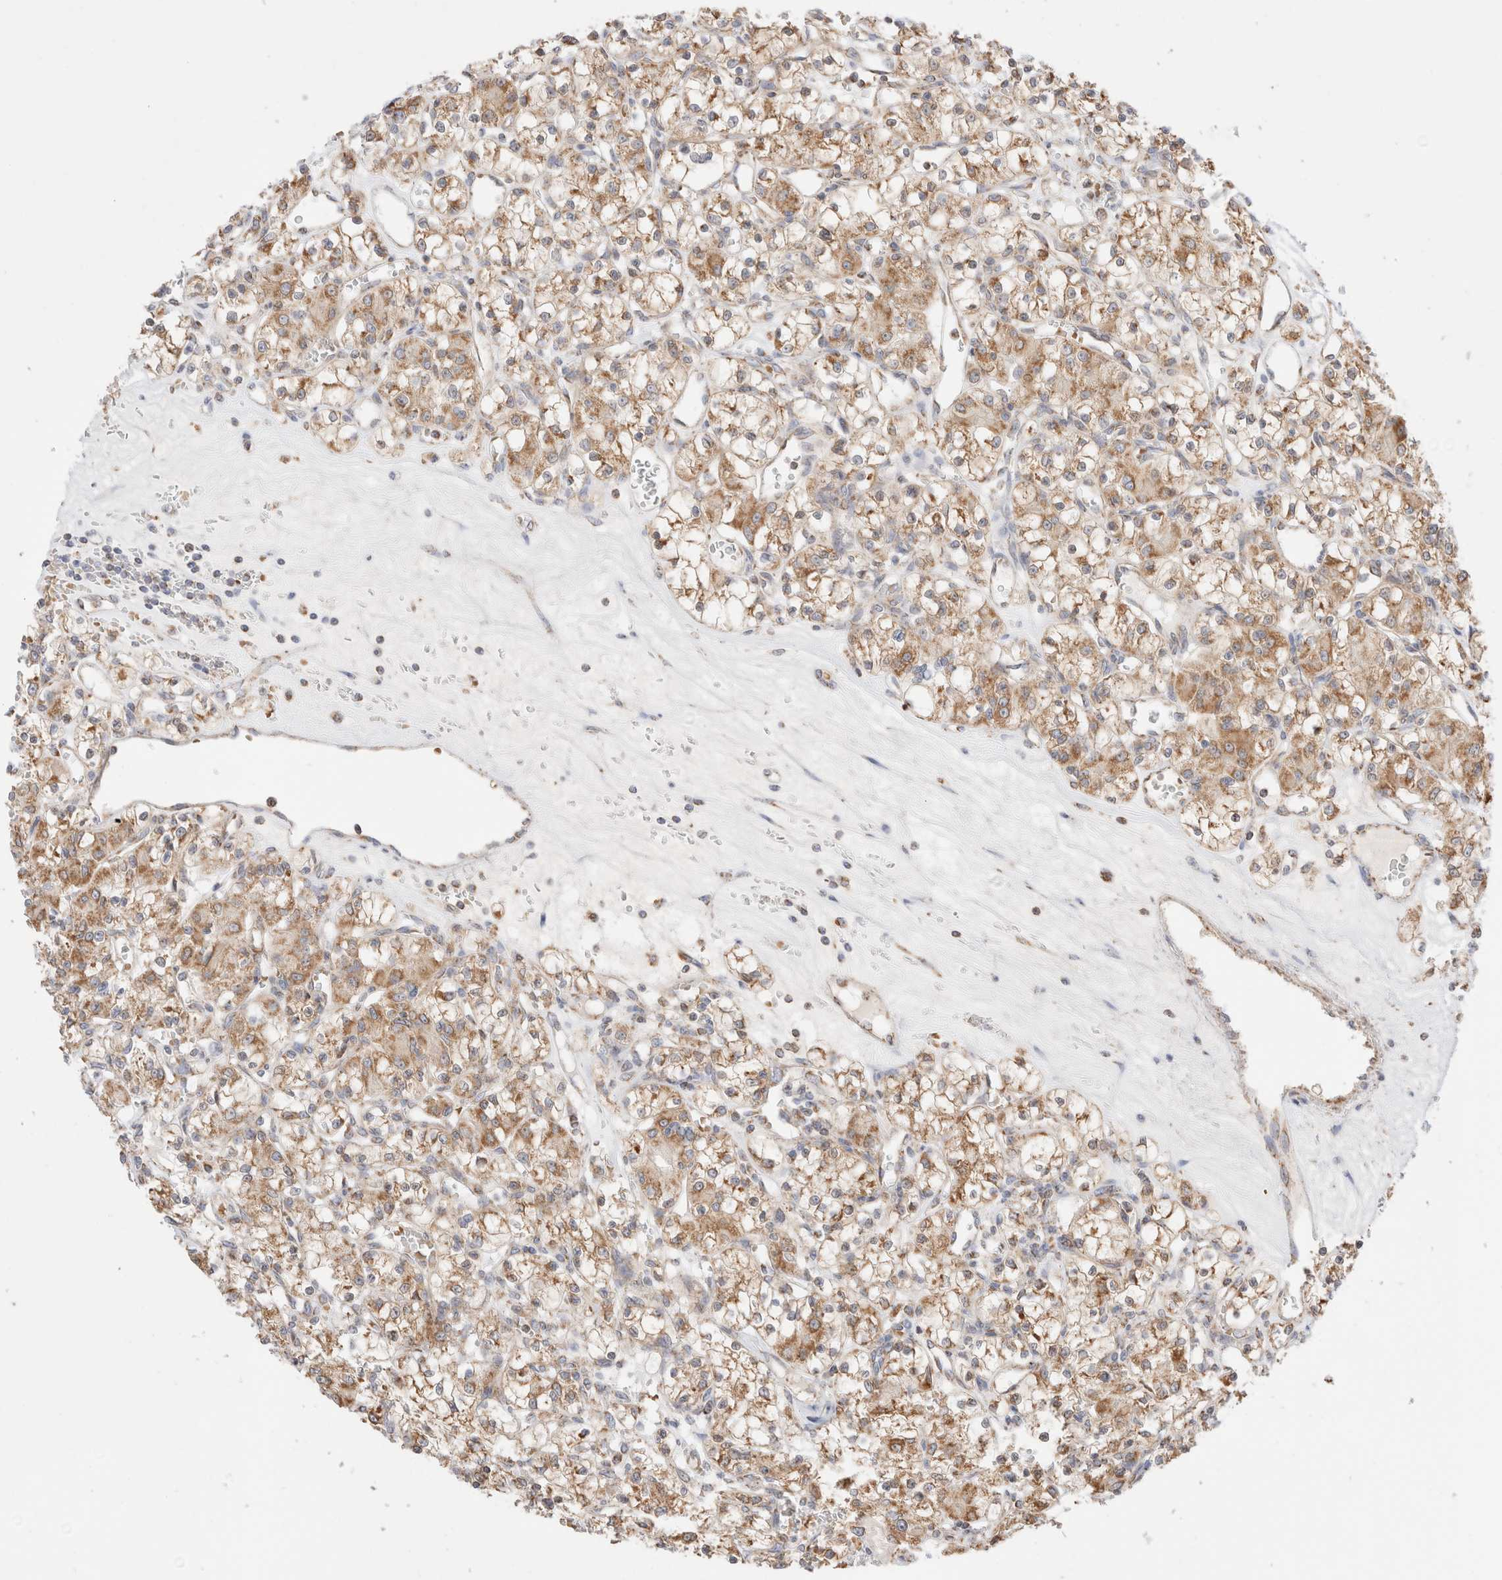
{"staining": {"intensity": "moderate", "quantity": ">75%", "location": "cytoplasmic/membranous"}, "tissue": "renal cancer", "cell_type": "Tumor cells", "image_type": "cancer", "snomed": [{"axis": "morphology", "description": "Adenocarcinoma, NOS"}, {"axis": "topography", "description": "Kidney"}], "caption": "This is an image of immunohistochemistry (IHC) staining of adenocarcinoma (renal), which shows moderate expression in the cytoplasmic/membranous of tumor cells.", "gene": "TMPPE", "patient": {"sex": "female", "age": 59}}